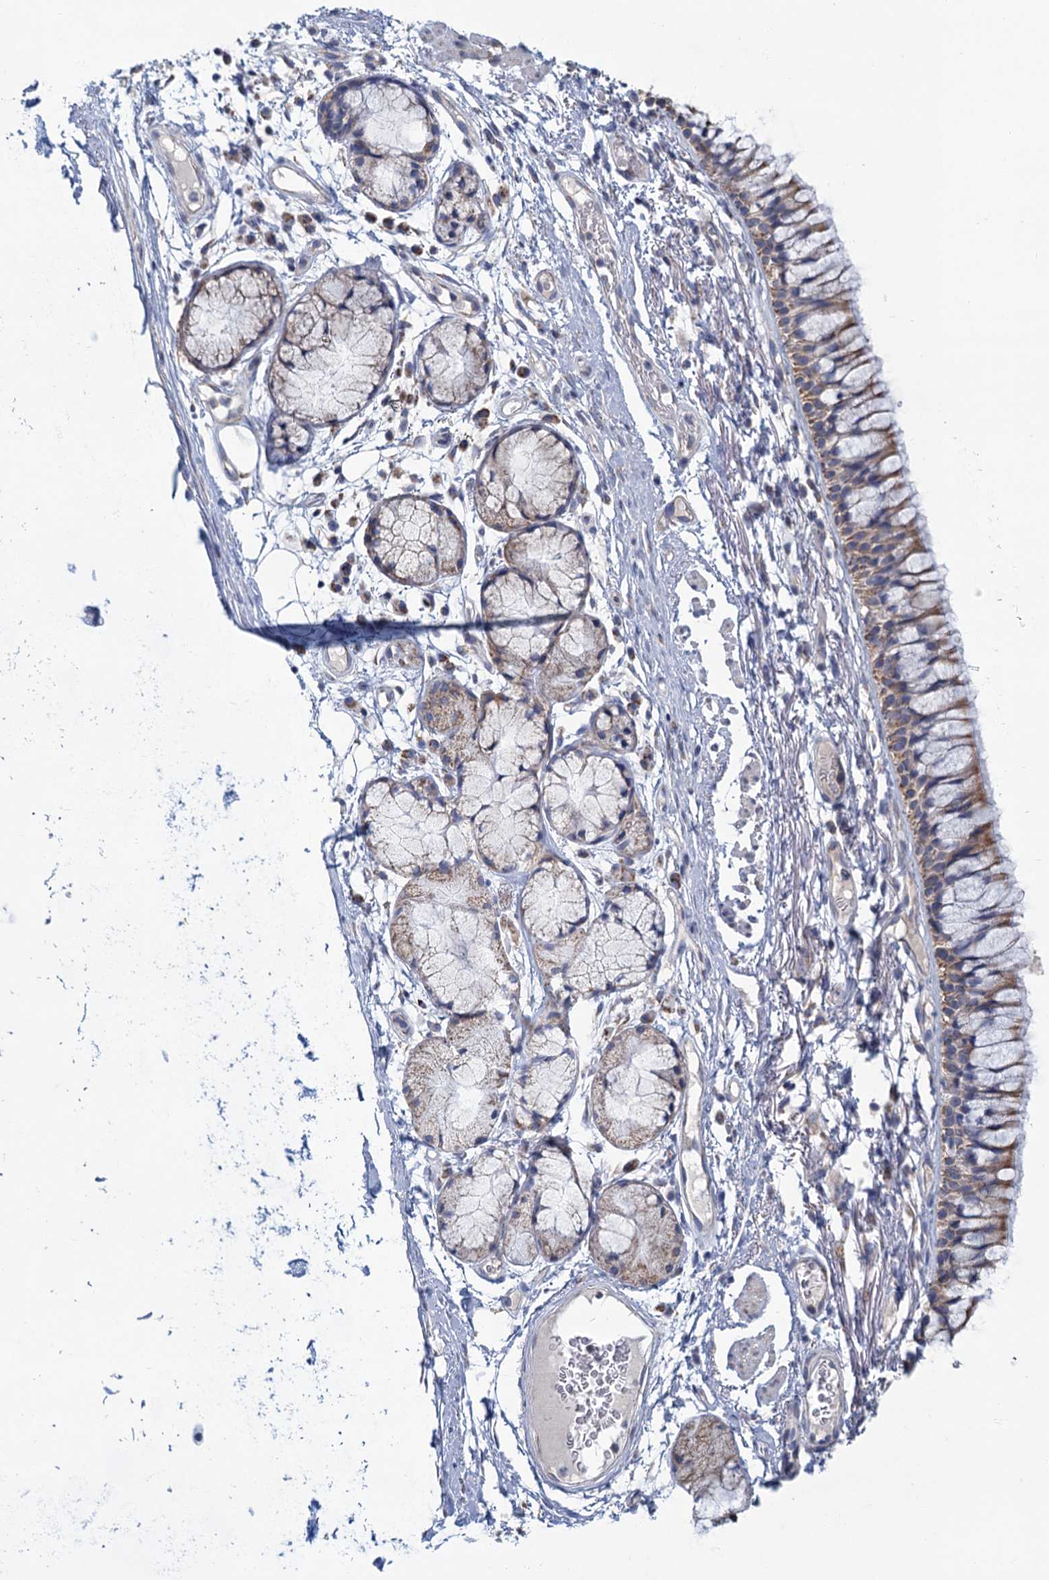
{"staining": {"intensity": "moderate", "quantity": "25%-75%", "location": "cytoplasmic/membranous"}, "tissue": "bronchus", "cell_type": "Respiratory epithelial cells", "image_type": "normal", "snomed": [{"axis": "morphology", "description": "Normal tissue, NOS"}, {"axis": "topography", "description": "Cartilage tissue"}, {"axis": "topography", "description": "Bronchus"}], "caption": "DAB (3,3'-diaminobenzidine) immunohistochemical staining of normal human bronchus shows moderate cytoplasmic/membranous protein staining in approximately 25%-75% of respiratory epithelial cells. (DAB (3,3'-diaminobenzidine) IHC with brightfield microscopy, high magnification).", "gene": "NDUFC2", "patient": {"sex": "female", "age": 73}}